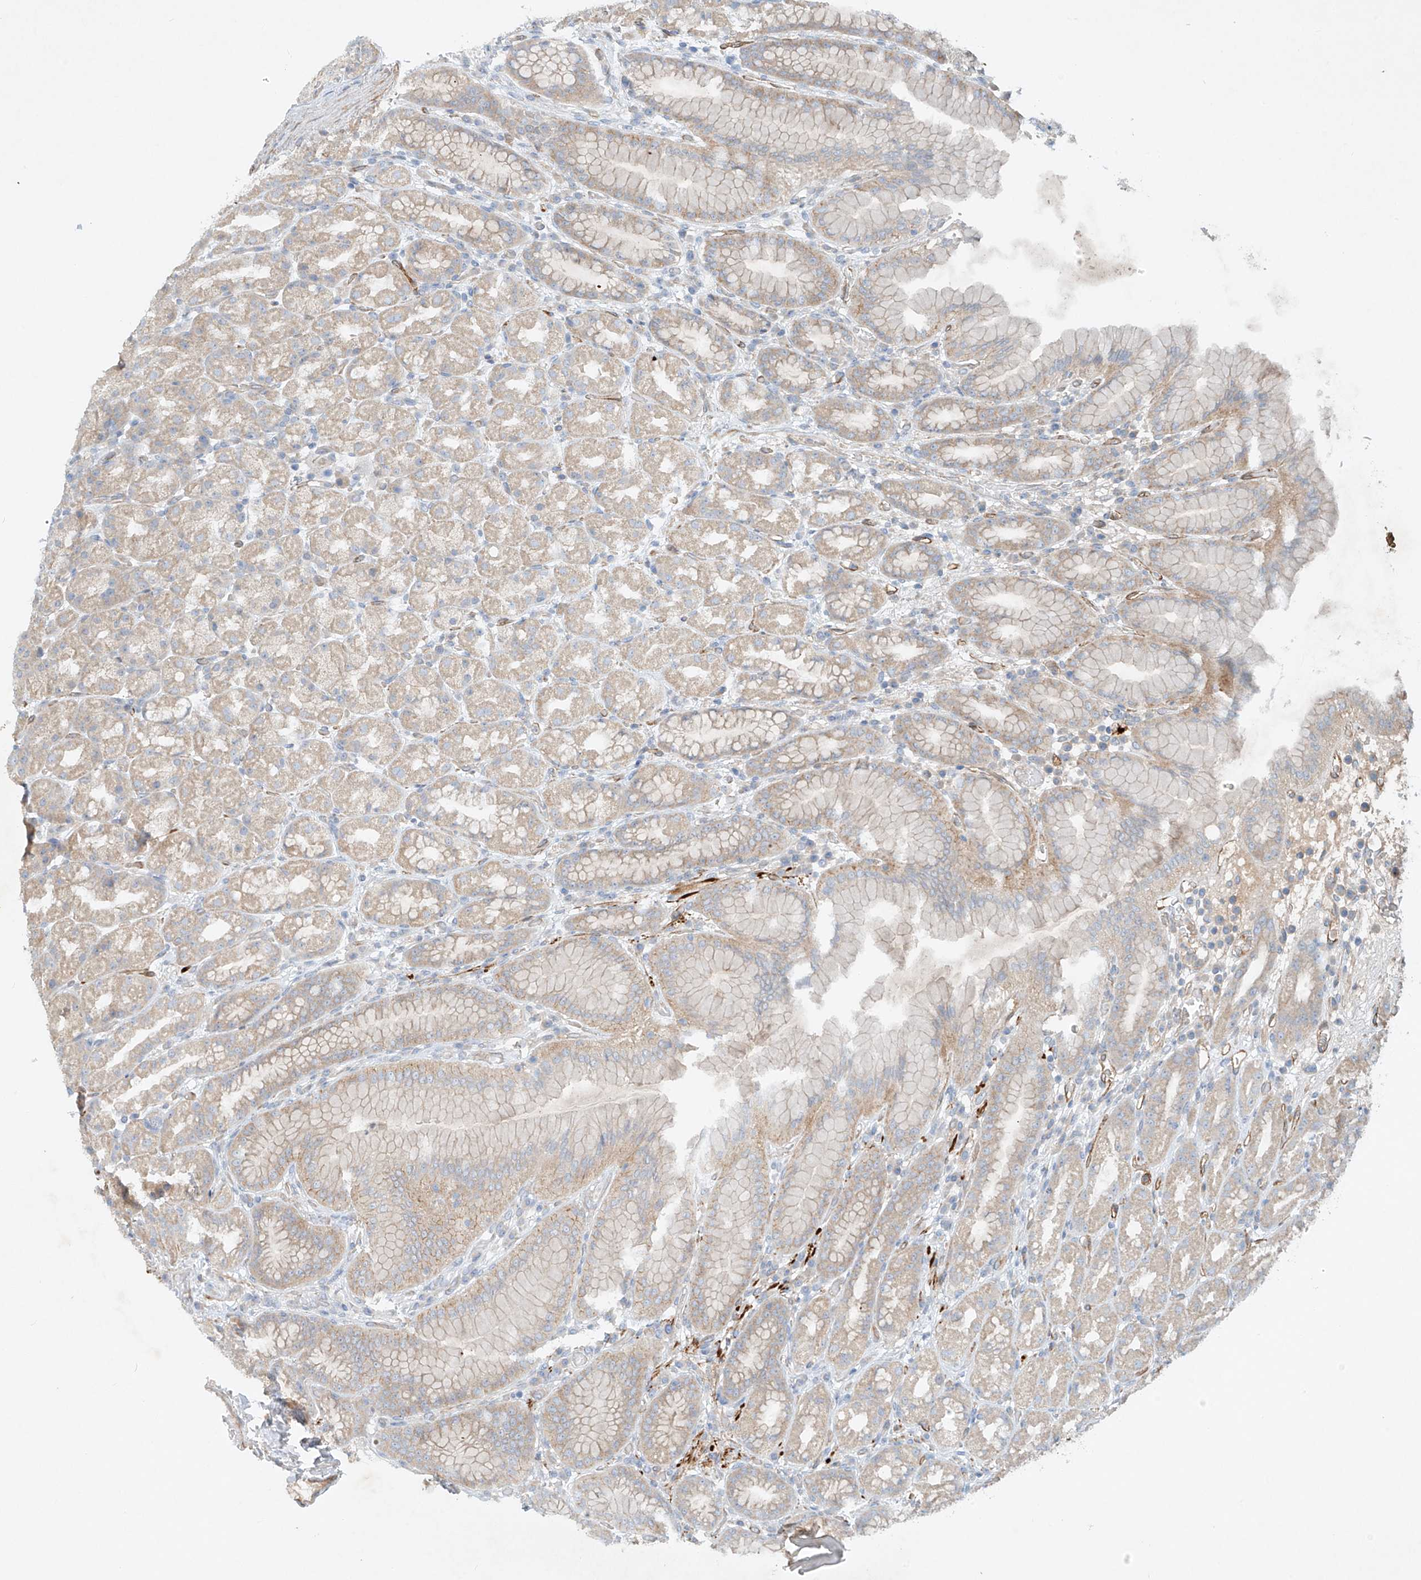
{"staining": {"intensity": "weak", "quantity": "<25%", "location": "cytoplasmic/membranous"}, "tissue": "stomach", "cell_type": "Glandular cells", "image_type": "normal", "snomed": [{"axis": "morphology", "description": "Normal tissue, NOS"}, {"axis": "topography", "description": "Stomach, upper"}], "caption": "This is an immunohistochemistry (IHC) micrograph of normal human stomach. There is no positivity in glandular cells.", "gene": "ENSG00000266202", "patient": {"sex": "male", "age": 68}}